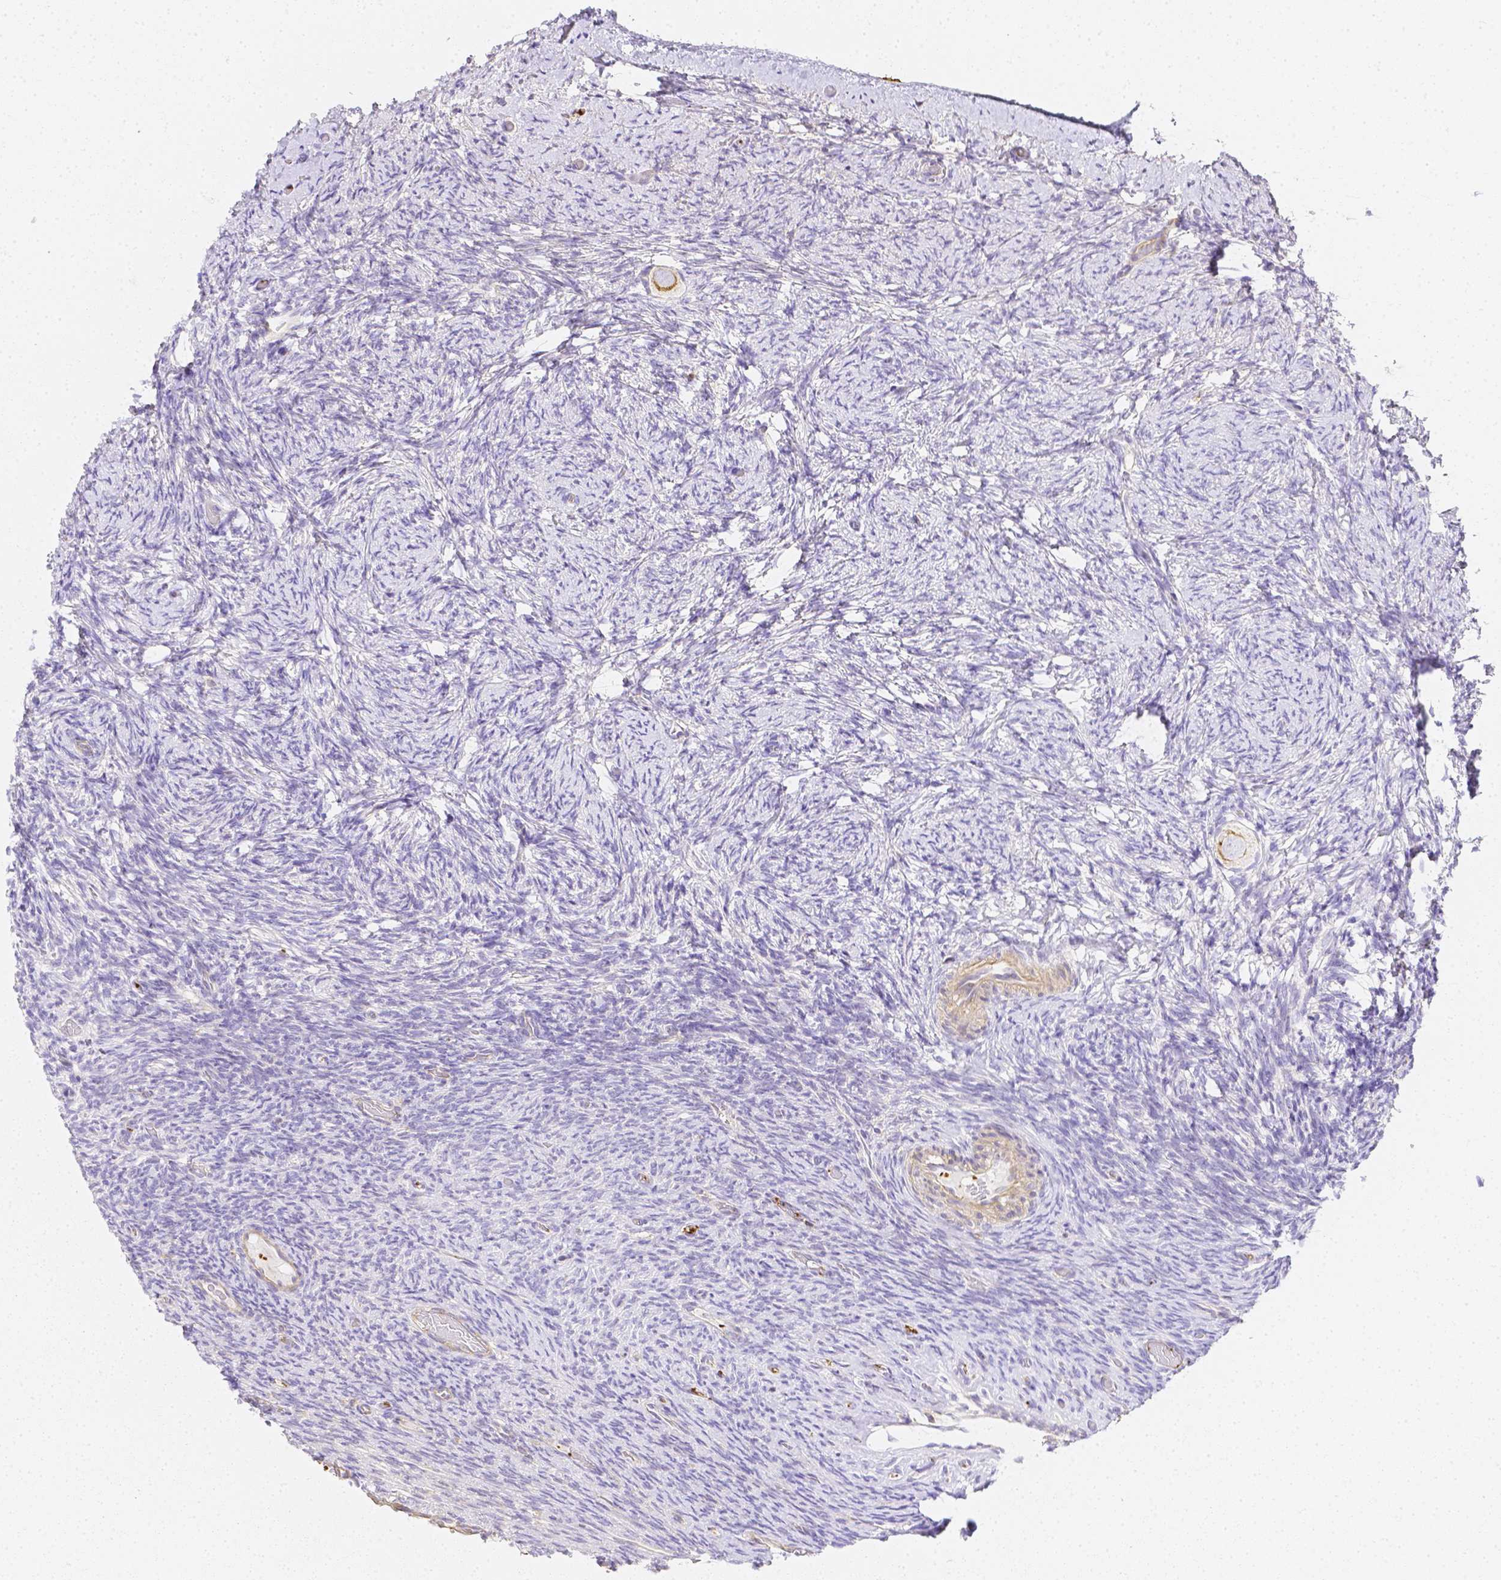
{"staining": {"intensity": "moderate", "quantity": "25%-75%", "location": "cytoplasmic/membranous"}, "tissue": "ovary", "cell_type": "Follicle cells", "image_type": "normal", "snomed": [{"axis": "morphology", "description": "Normal tissue, NOS"}, {"axis": "topography", "description": "Ovary"}], "caption": "Immunohistochemical staining of unremarkable ovary demonstrates medium levels of moderate cytoplasmic/membranous staining in about 25%-75% of follicle cells.", "gene": "ASAH2B", "patient": {"sex": "female", "age": 34}}